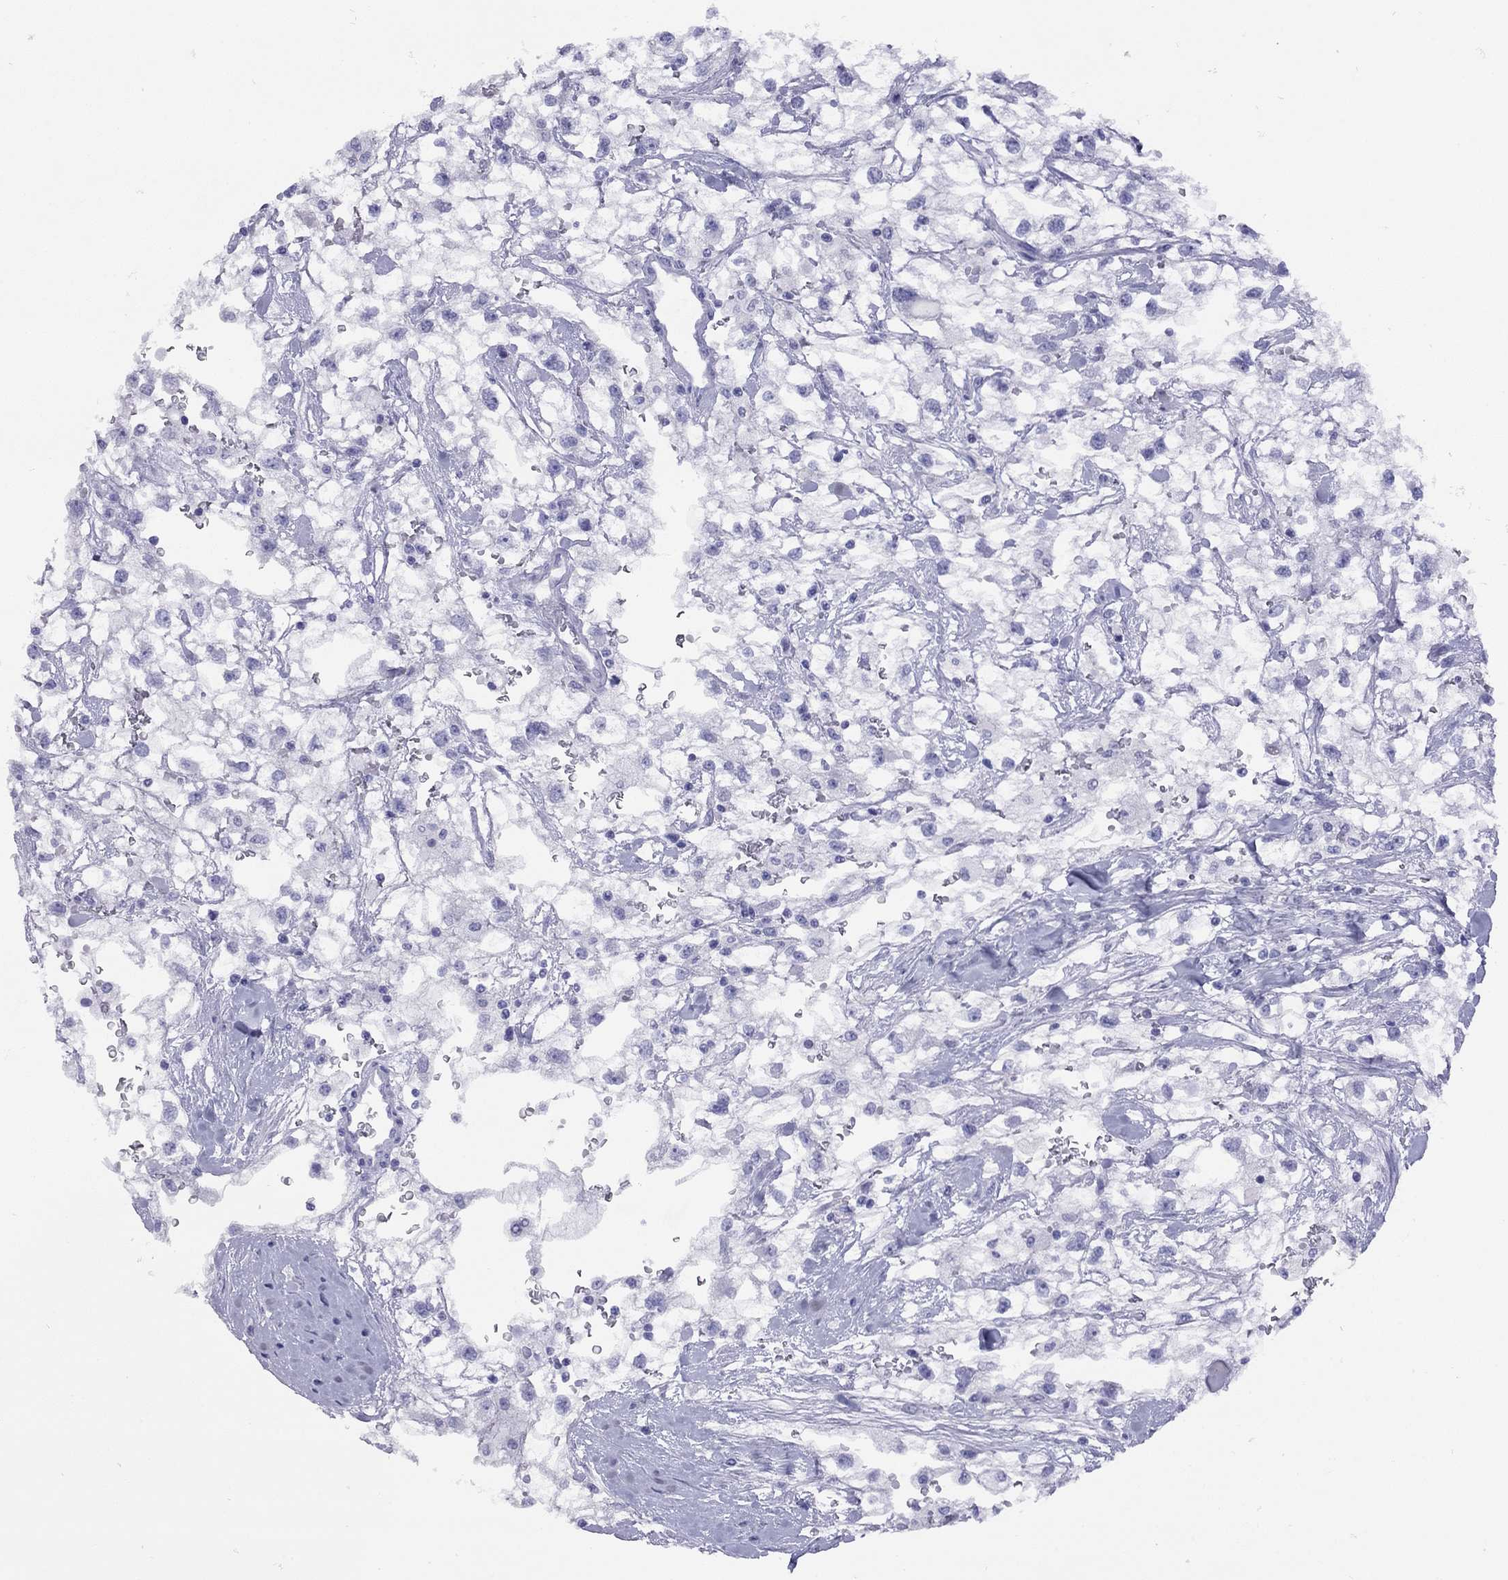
{"staining": {"intensity": "negative", "quantity": "none", "location": "none"}, "tissue": "renal cancer", "cell_type": "Tumor cells", "image_type": "cancer", "snomed": [{"axis": "morphology", "description": "Adenocarcinoma, NOS"}, {"axis": "topography", "description": "Kidney"}], "caption": "Tumor cells show no significant expression in renal cancer (adenocarcinoma).", "gene": "GRIA2", "patient": {"sex": "male", "age": 59}}